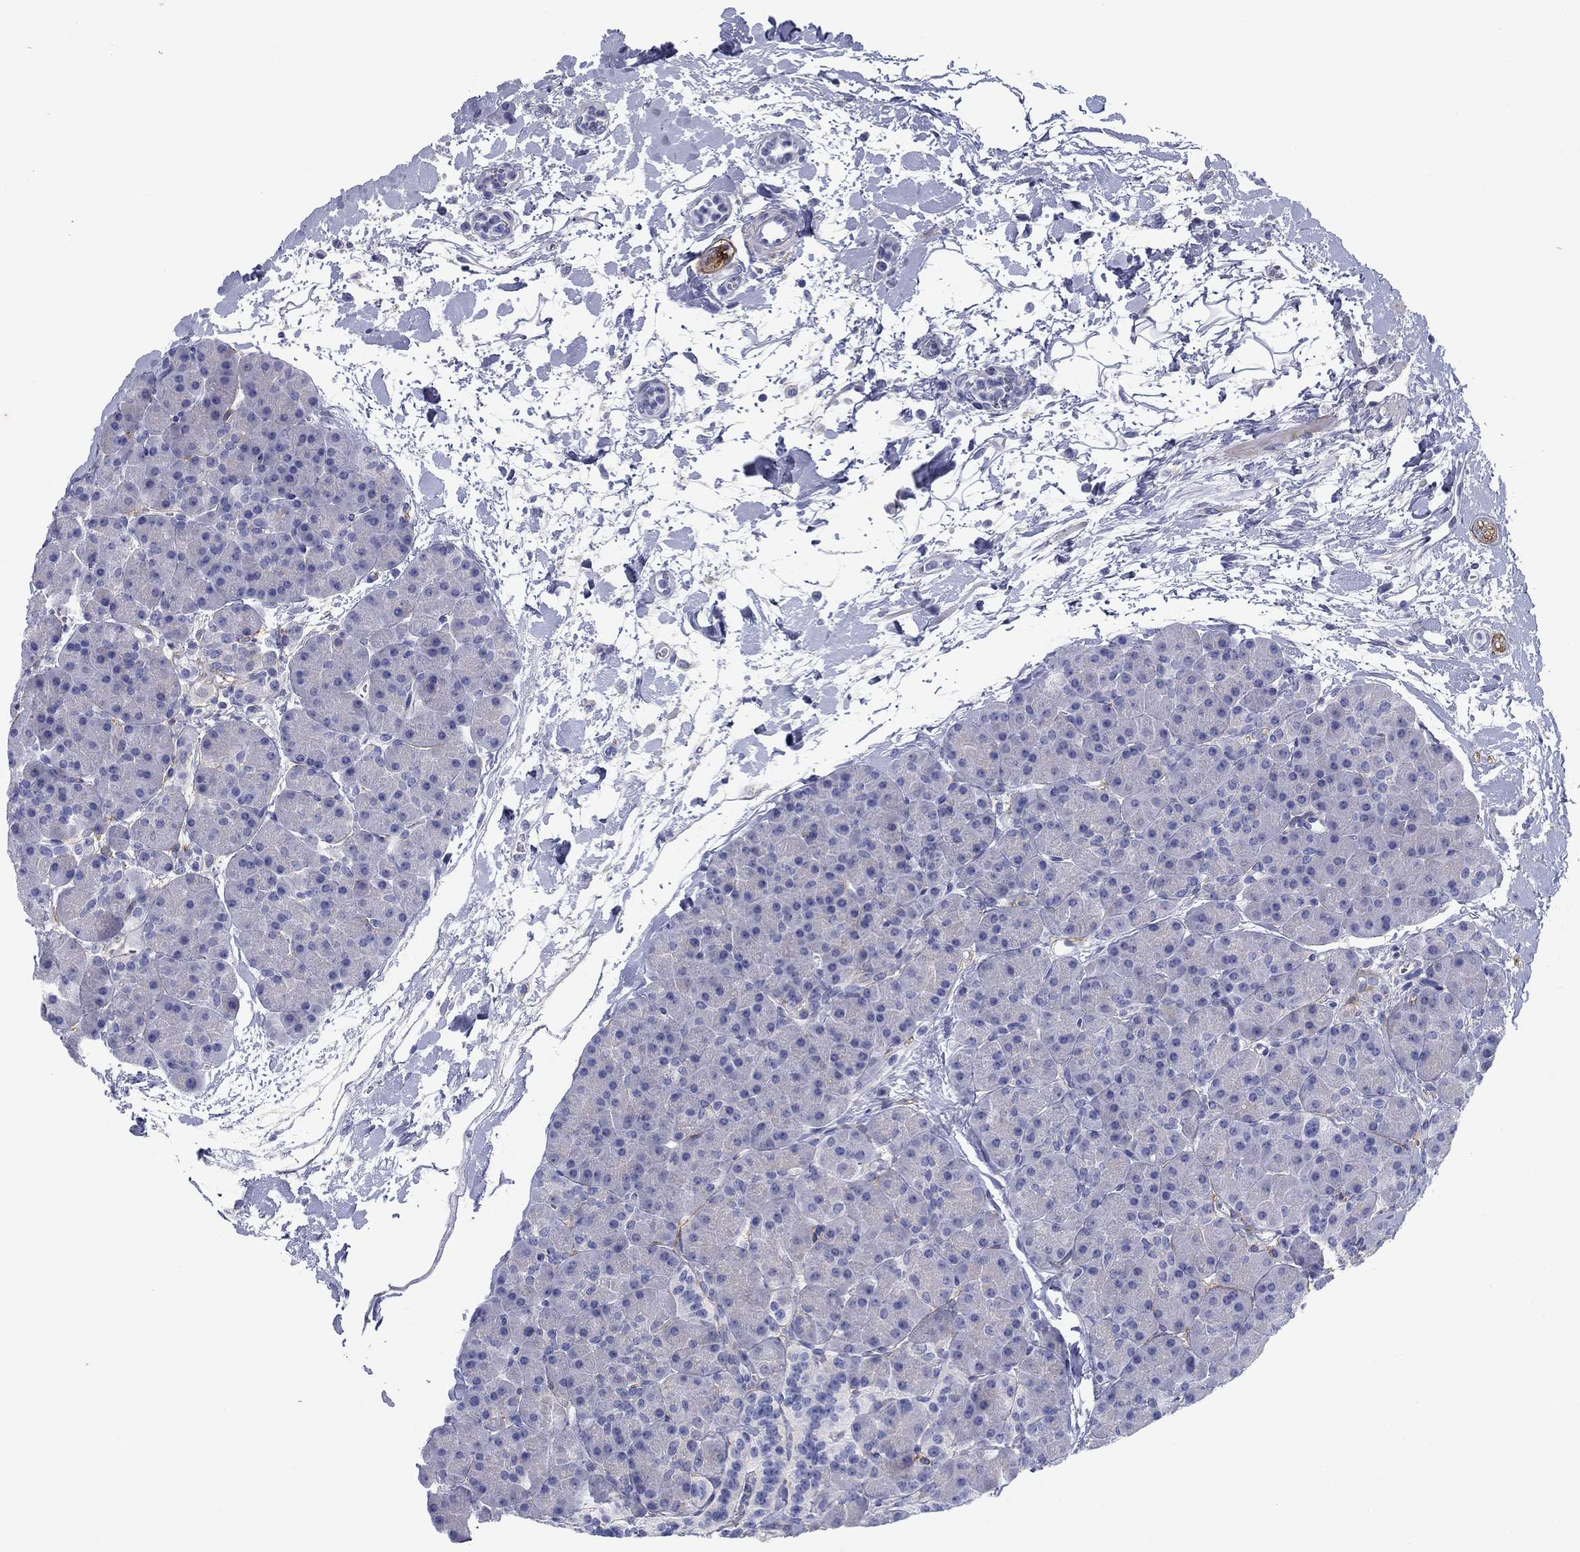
{"staining": {"intensity": "negative", "quantity": "none", "location": "none"}, "tissue": "pancreas", "cell_type": "Exocrine glandular cells", "image_type": "normal", "snomed": [{"axis": "morphology", "description": "Normal tissue, NOS"}, {"axis": "topography", "description": "Pancreas"}], "caption": "A photomicrograph of pancreas stained for a protein reveals no brown staining in exocrine glandular cells. (Immunohistochemistry, brightfield microscopy, high magnification).", "gene": "GPC1", "patient": {"sex": "female", "age": 44}}